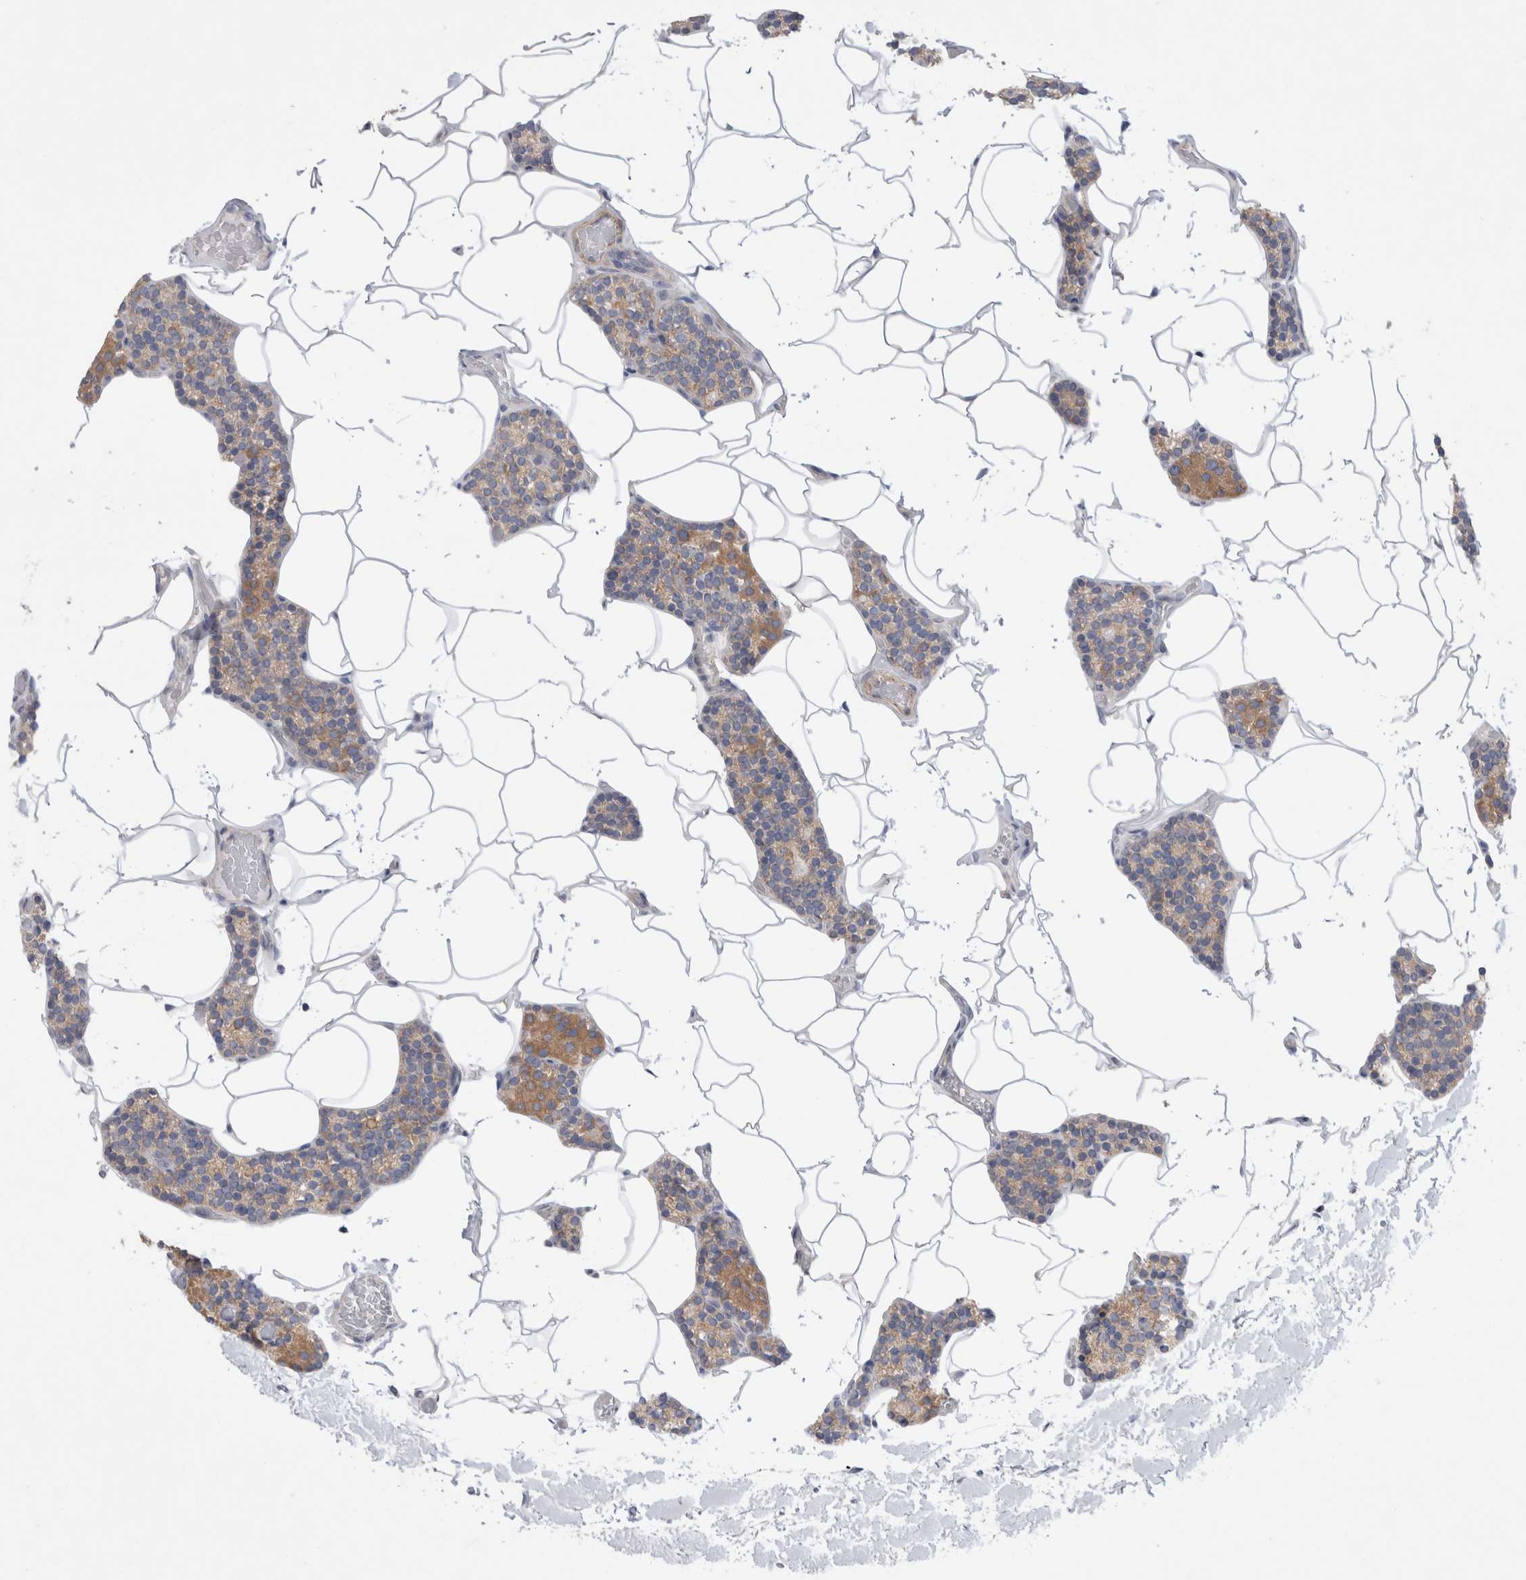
{"staining": {"intensity": "moderate", "quantity": "25%-75%", "location": "cytoplasmic/membranous"}, "tissue": "parathyroid gland", "cell_type": "Glandular cells", "image_type": "normal", "snomed": [{"axis": "morphology", "description": "Normal tissue, NOS"}, {"axis": "topography", "description": "Parathyroid gland"}], "caption": "Parathyroid gland stained with a brown dye shows moderate cytoplasmic/membranous positive positivity in approximately 25%-75% of glandular cells.", "gene": "IFT74", "patient": {"sex": "male", "age": 52}}